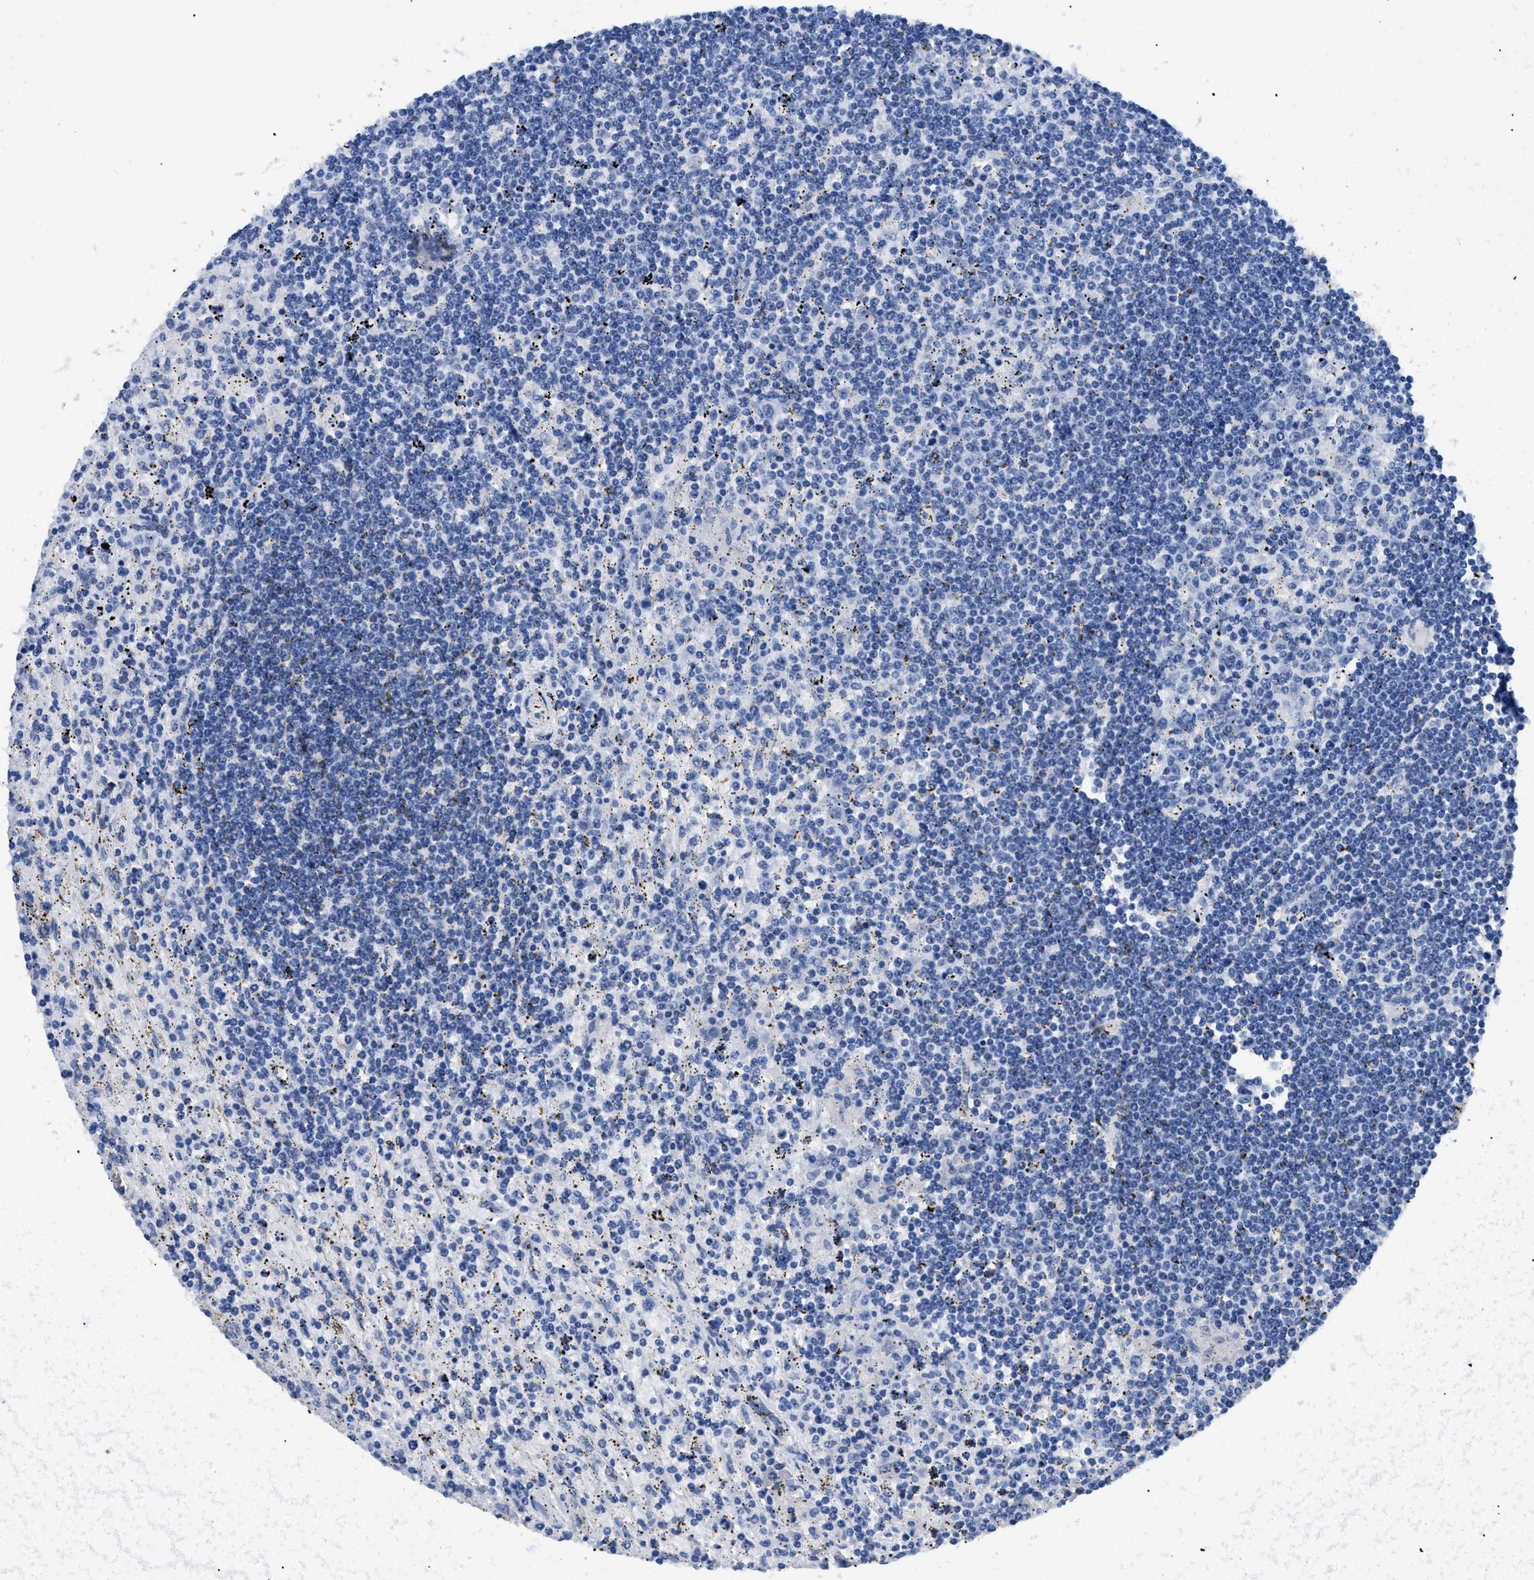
{"staining": {"intensity": "negative", "quantity": "none", "location": "none"}, "tissue": "lymphoma", "cell_type": "Tumor cells", "image_type": "cancer", "snomed": [{"axis": "morphology", "description": "Malignant lymphoma, non-Hodgkin's type, Low grade"}, {"axis": "topography", "description": "Spleen"}], "caption": "DAB immunohistochemical staining of malignant lymphoma, non-Hodgkin's type (low-grade) reveals no significant positivity in tumor cells.", "gene": "TMEM68", "patient": {"sex": "male", "age": 76}}